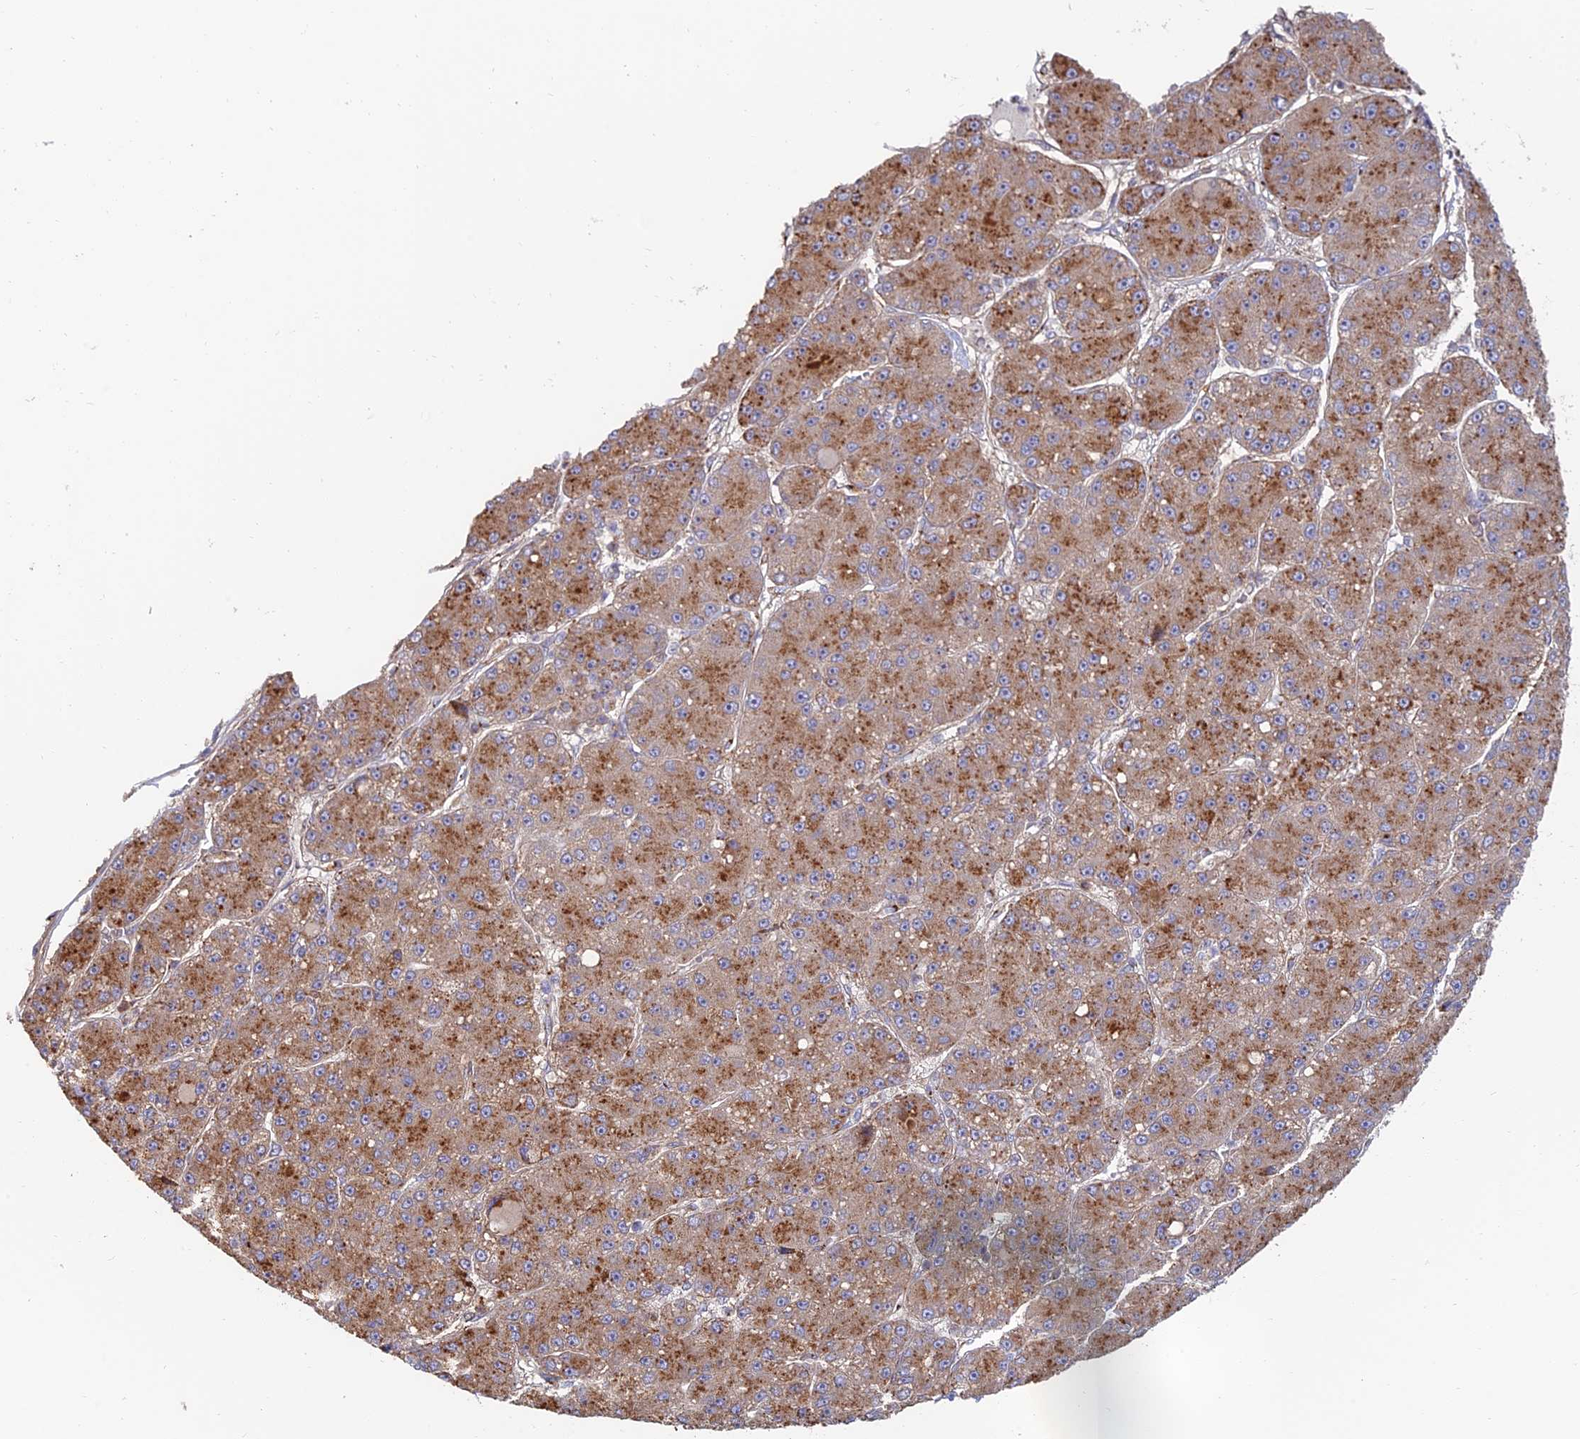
{"staining": {"intensity": "moderate", "quantity": ">75%", "location": "cytoplasmic/membranous"}, "tissue": "liver cancer", "cell_type": "Tumor cells", "image_type": "cancer", "snomed": [{"axis": "morphology", "description": "Carcinoma, Hepatocellular, NOS"}, {"axis": "topography", "description": "Liver"}], "caption": "Tumor cells demonstrate medium levels of moderate cytoplasmic/membranous expression in about >75% of cells in human liver cancer.", "gene": "HS2ST1", "patient": {"sex": "male", "age": 67}}